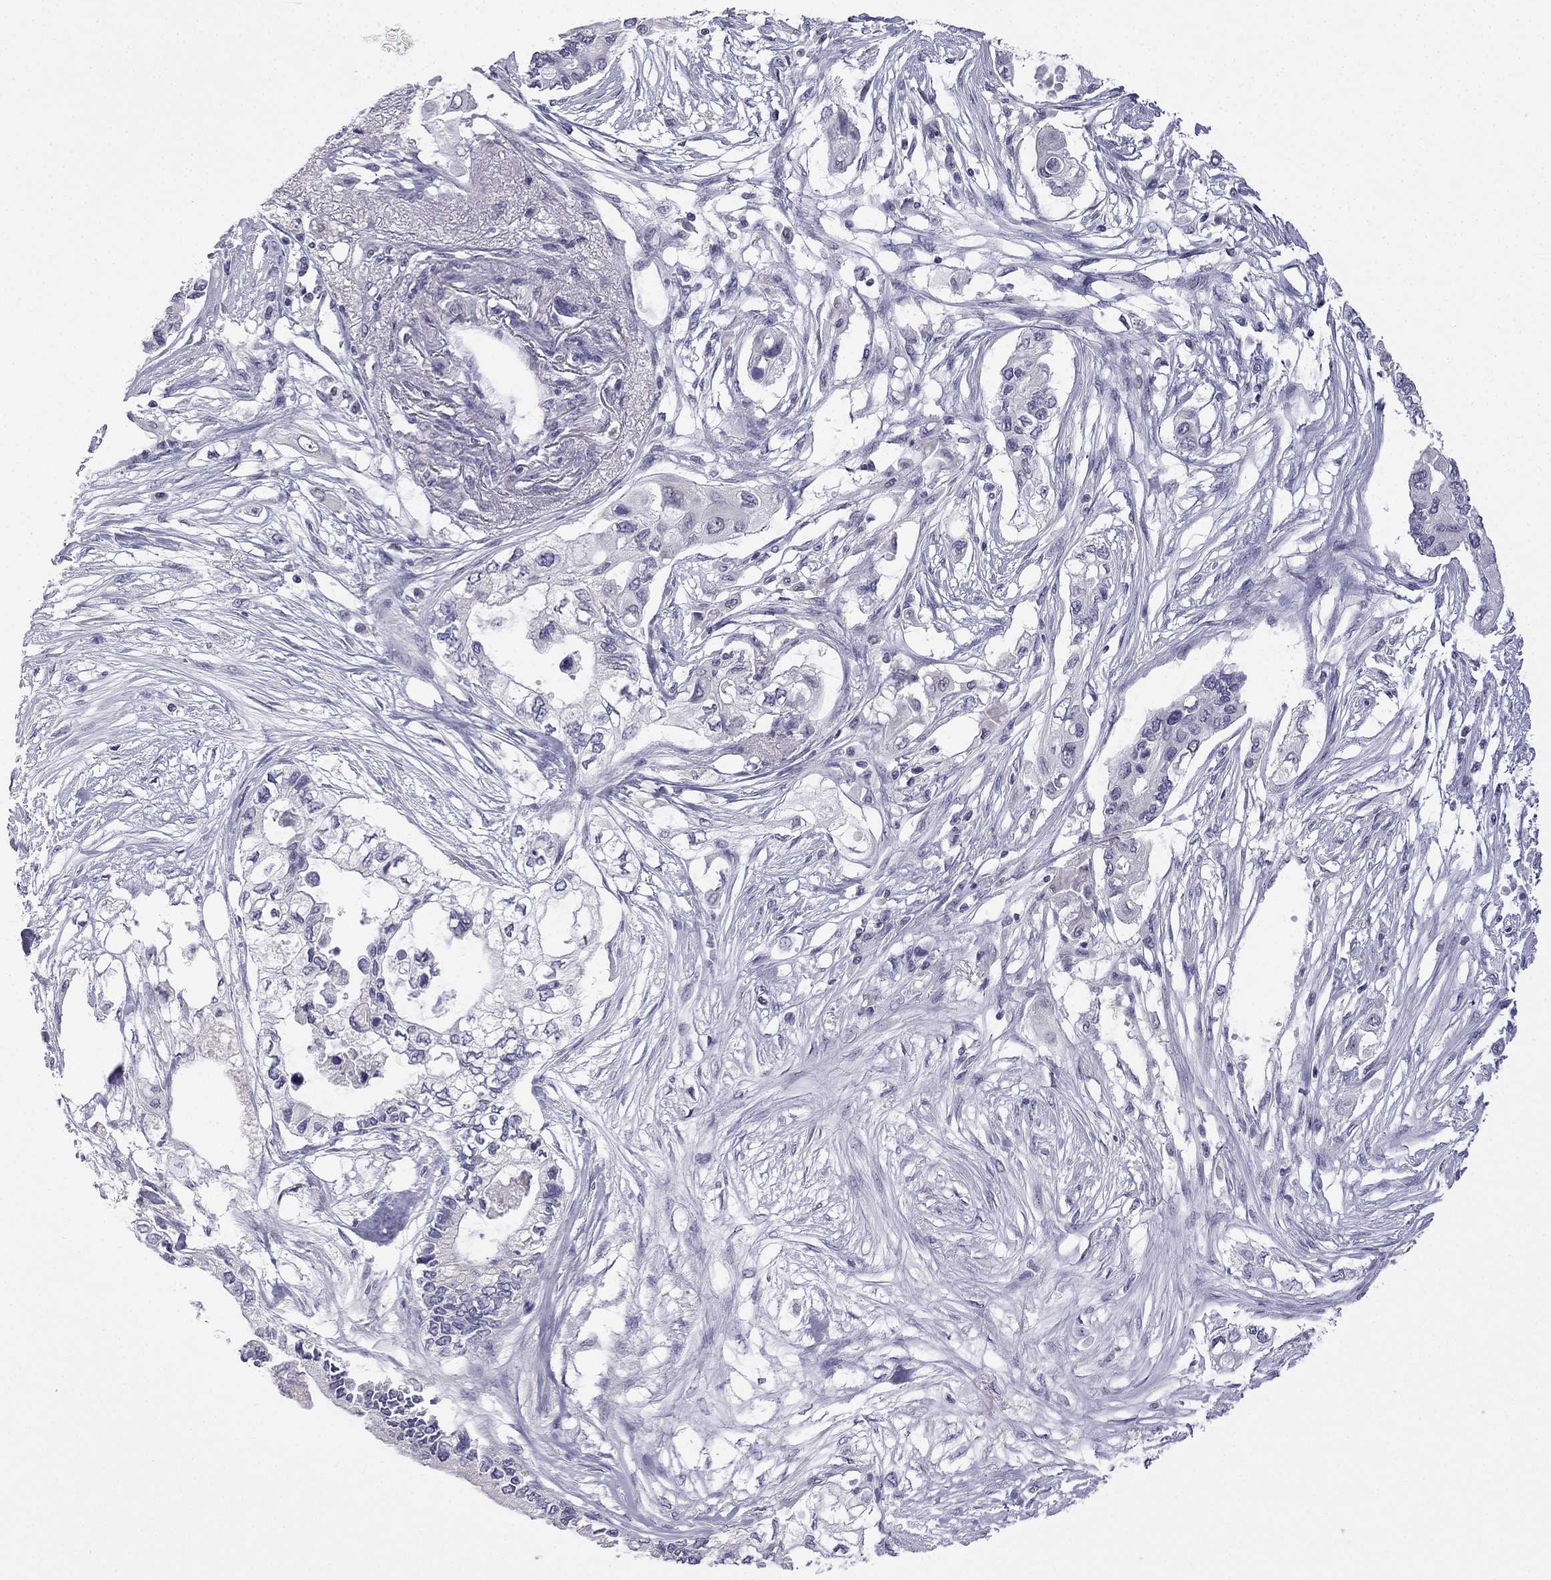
{"staining": {"intensity": "negative", "quantity": "none", "location": "none"}, "tissue": "pancreatic cancer", "cell_type": "Tumor cells", "image_type": "cancer", "snomed": [{"axis": "morphology", "description": "Adenocarcinoma, NOS"}, {"axis": "topography", "description": "Pancreas"}], "caption": "Immunohistochemical staining of human pancreatic cancer (adenocarcinoma) displays no significant staining in tumor cells.", "gene": "C5orf49", "patient": {"sex": "female", "age": 63}}